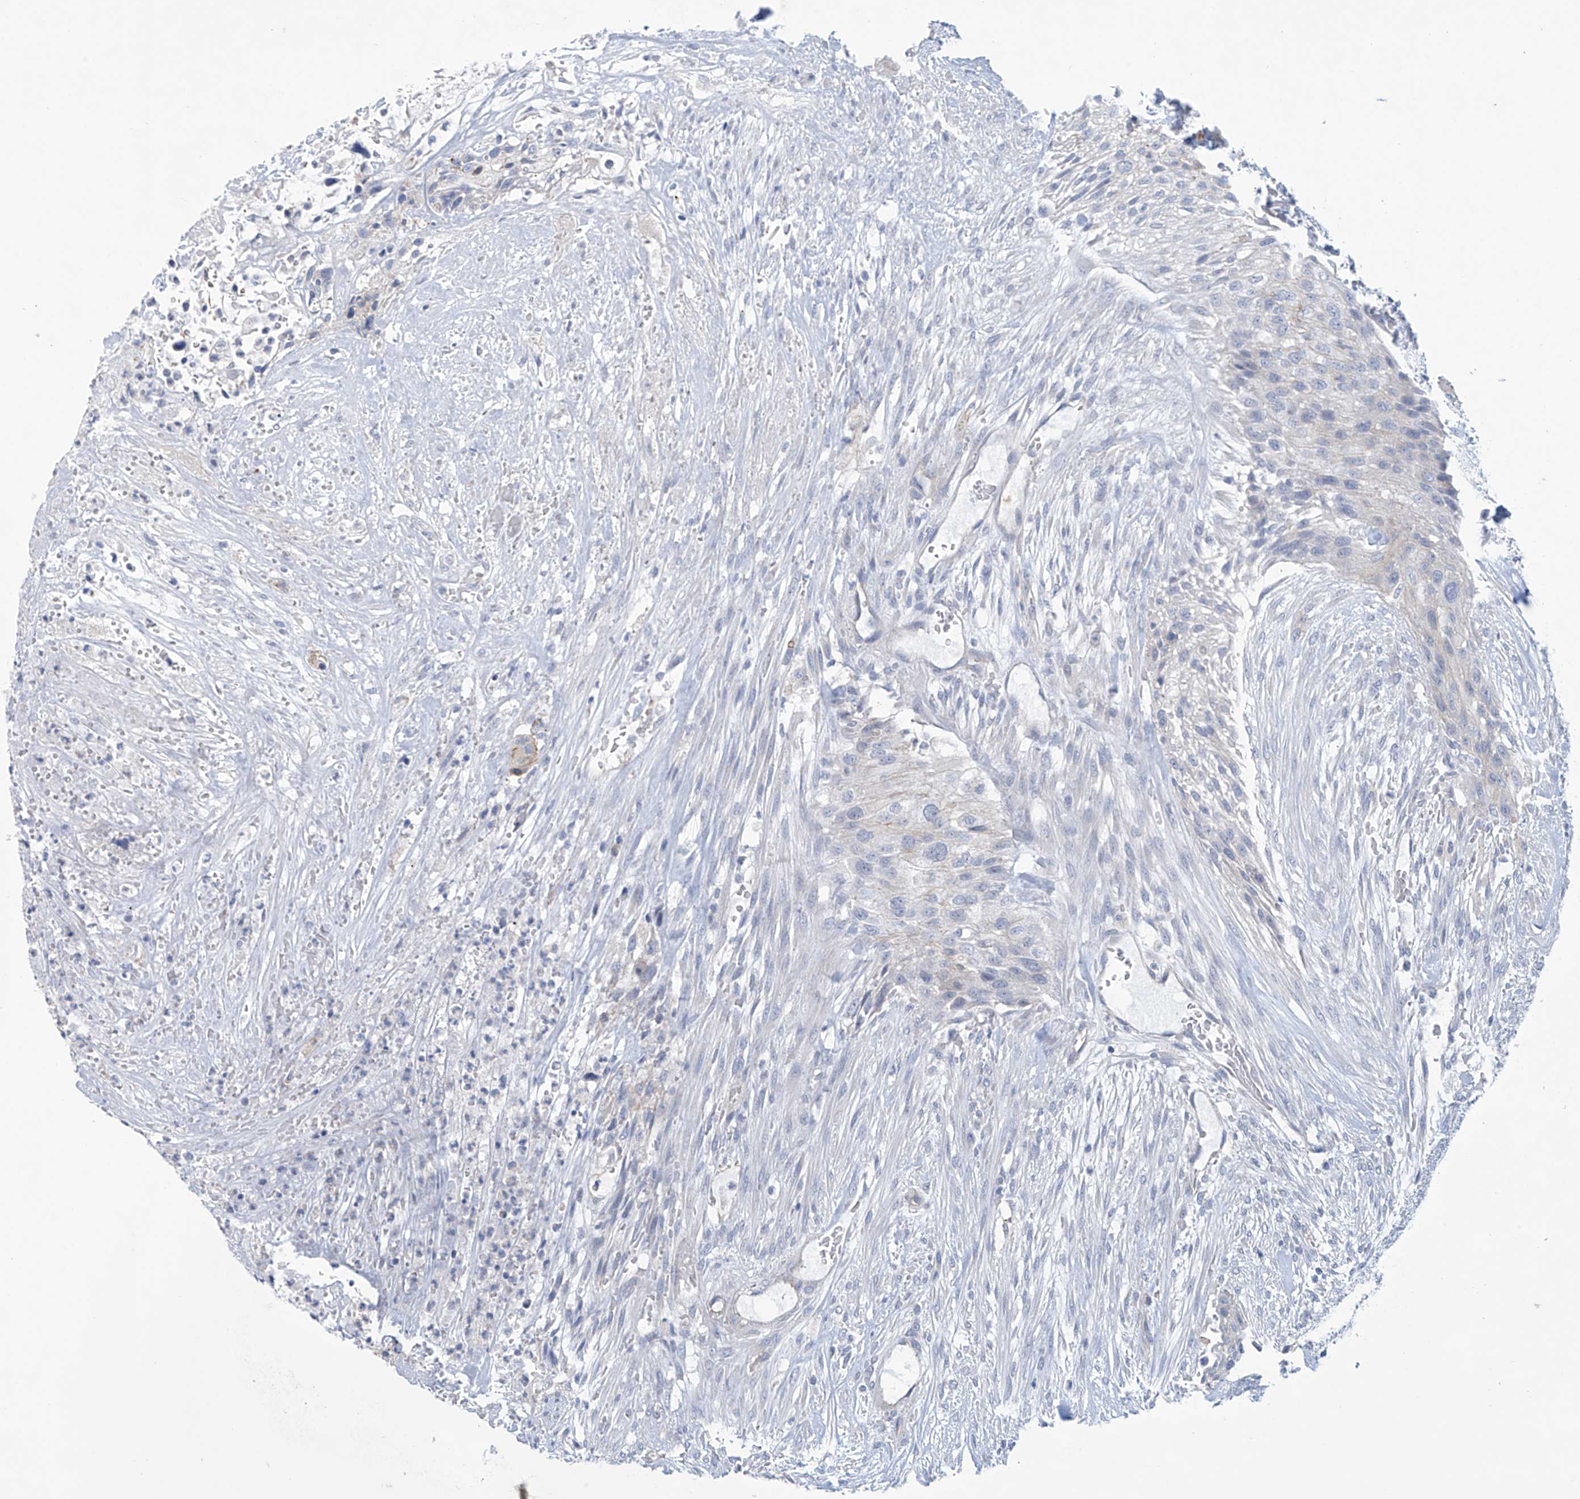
{"staining": {"intensity": "negative", "quantity": "none", "location": "none"}, "tissue": "urothelial cancer", "cell_type": "Tumor cells", "image_type": "cancer", "snomed": [{"axis": "morphology", "description": "Urothelial carcinoma, High grade"}, {"axis": "topography", "description": "Urinary bladder"}], "caption": "DAB immunohistochemical staining of human high-grade urothelial carcinoma exhibits no significant positivity in tumor cells.", "gene": "ABHD13", "patient": {"sex": "male", "age": 35}}